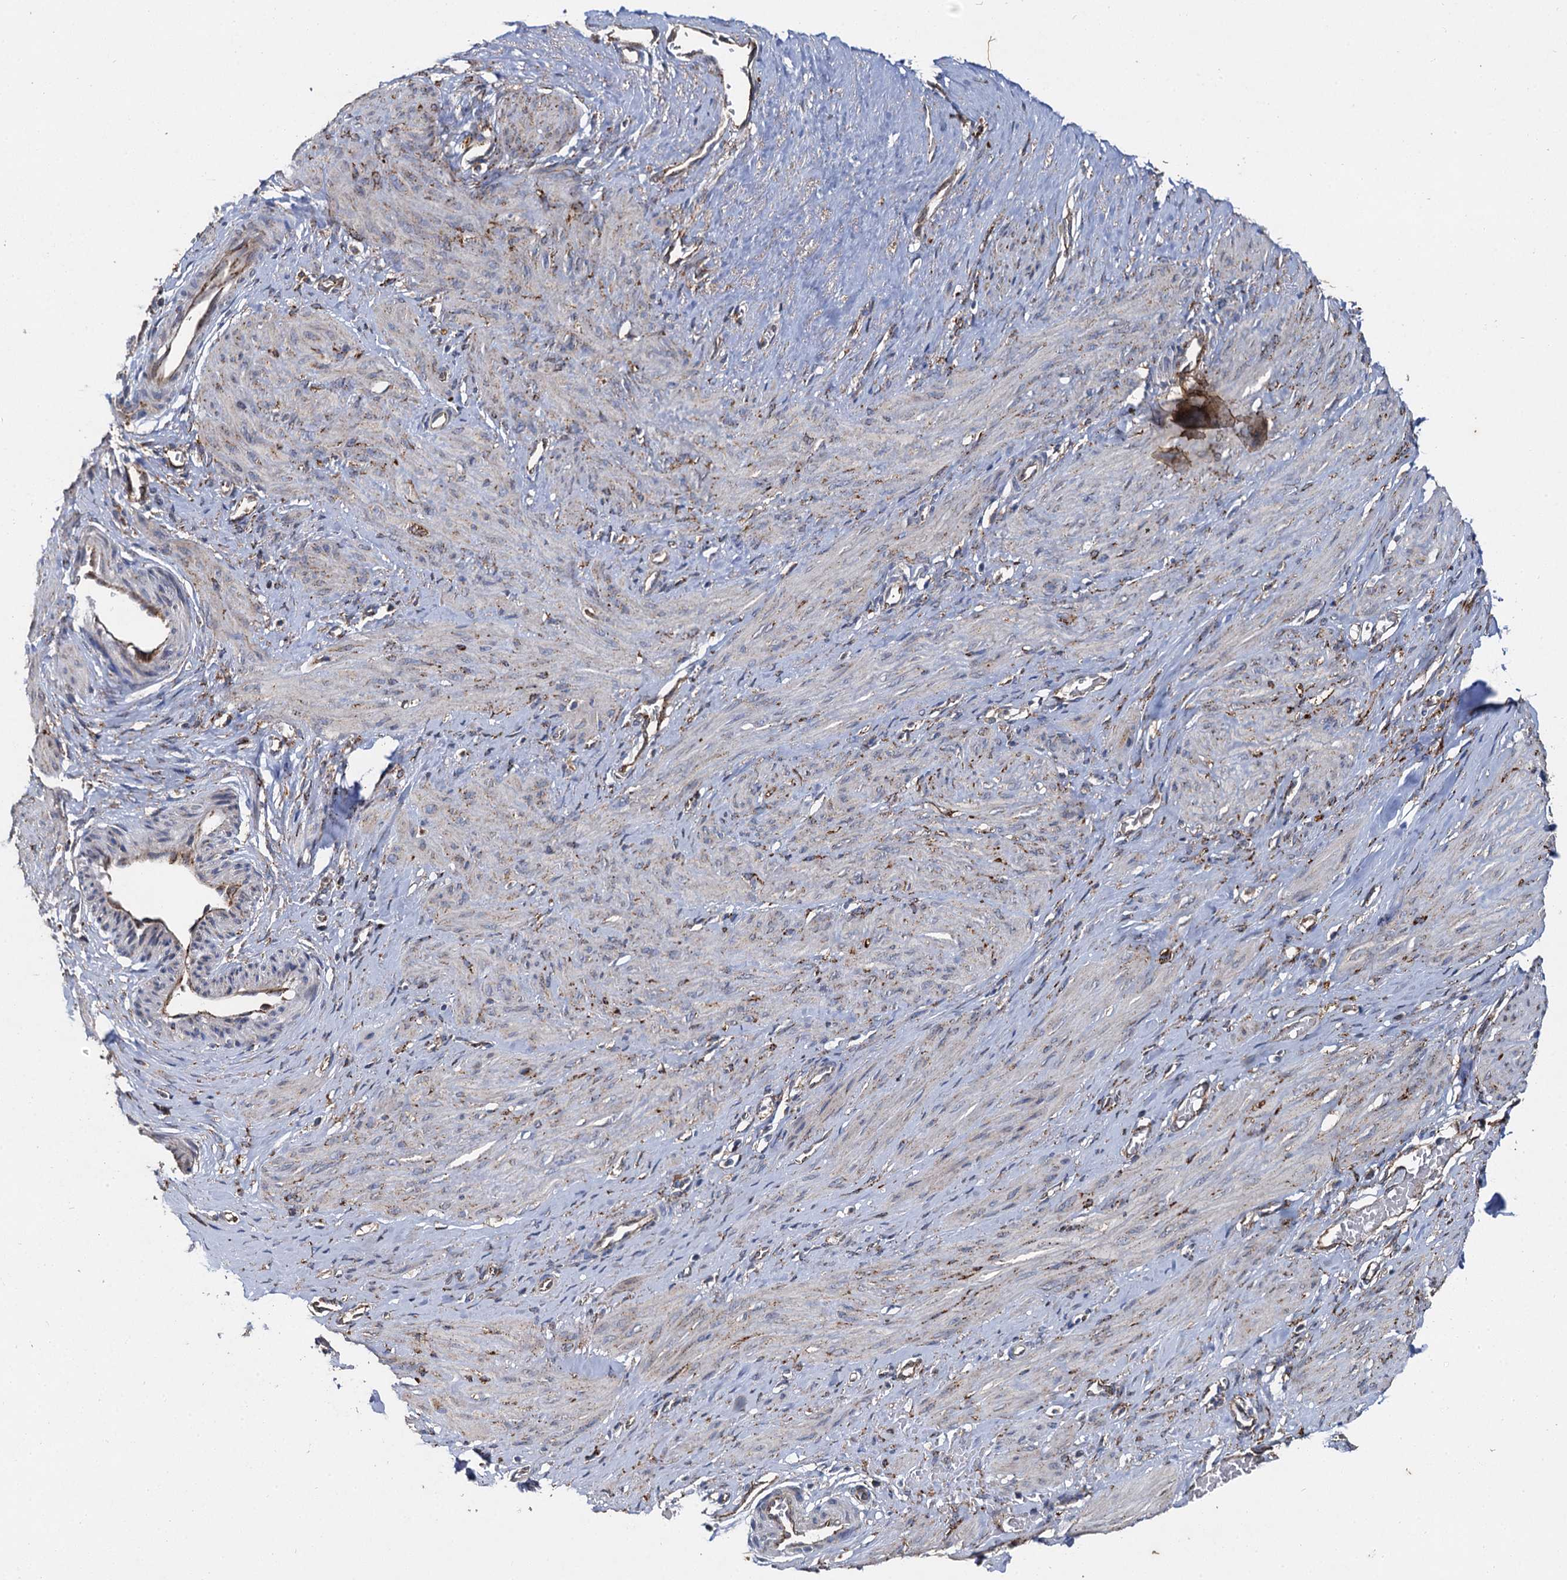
{"staining": {"intensity": "strong", "quantity": "<25%", "location": "cytoplasmic/membranous"}, "tissue": "smooth muscle", "cell_type": "Smooth muscle cells", "image_type": "normal", "snomed": [{"axis": "morphology", "description": "Normal tissue, NOS"}, {"axis": "topography", "description": "Endometrium"}], "caption": "The image exhibits staining of normal smooth muscle, revealing strong cytoplasmic/membranous protein staining (brown color) within smooth muscle cells.", "gene": "GBA1", "patient": {"sex": "female", "age": 33}}